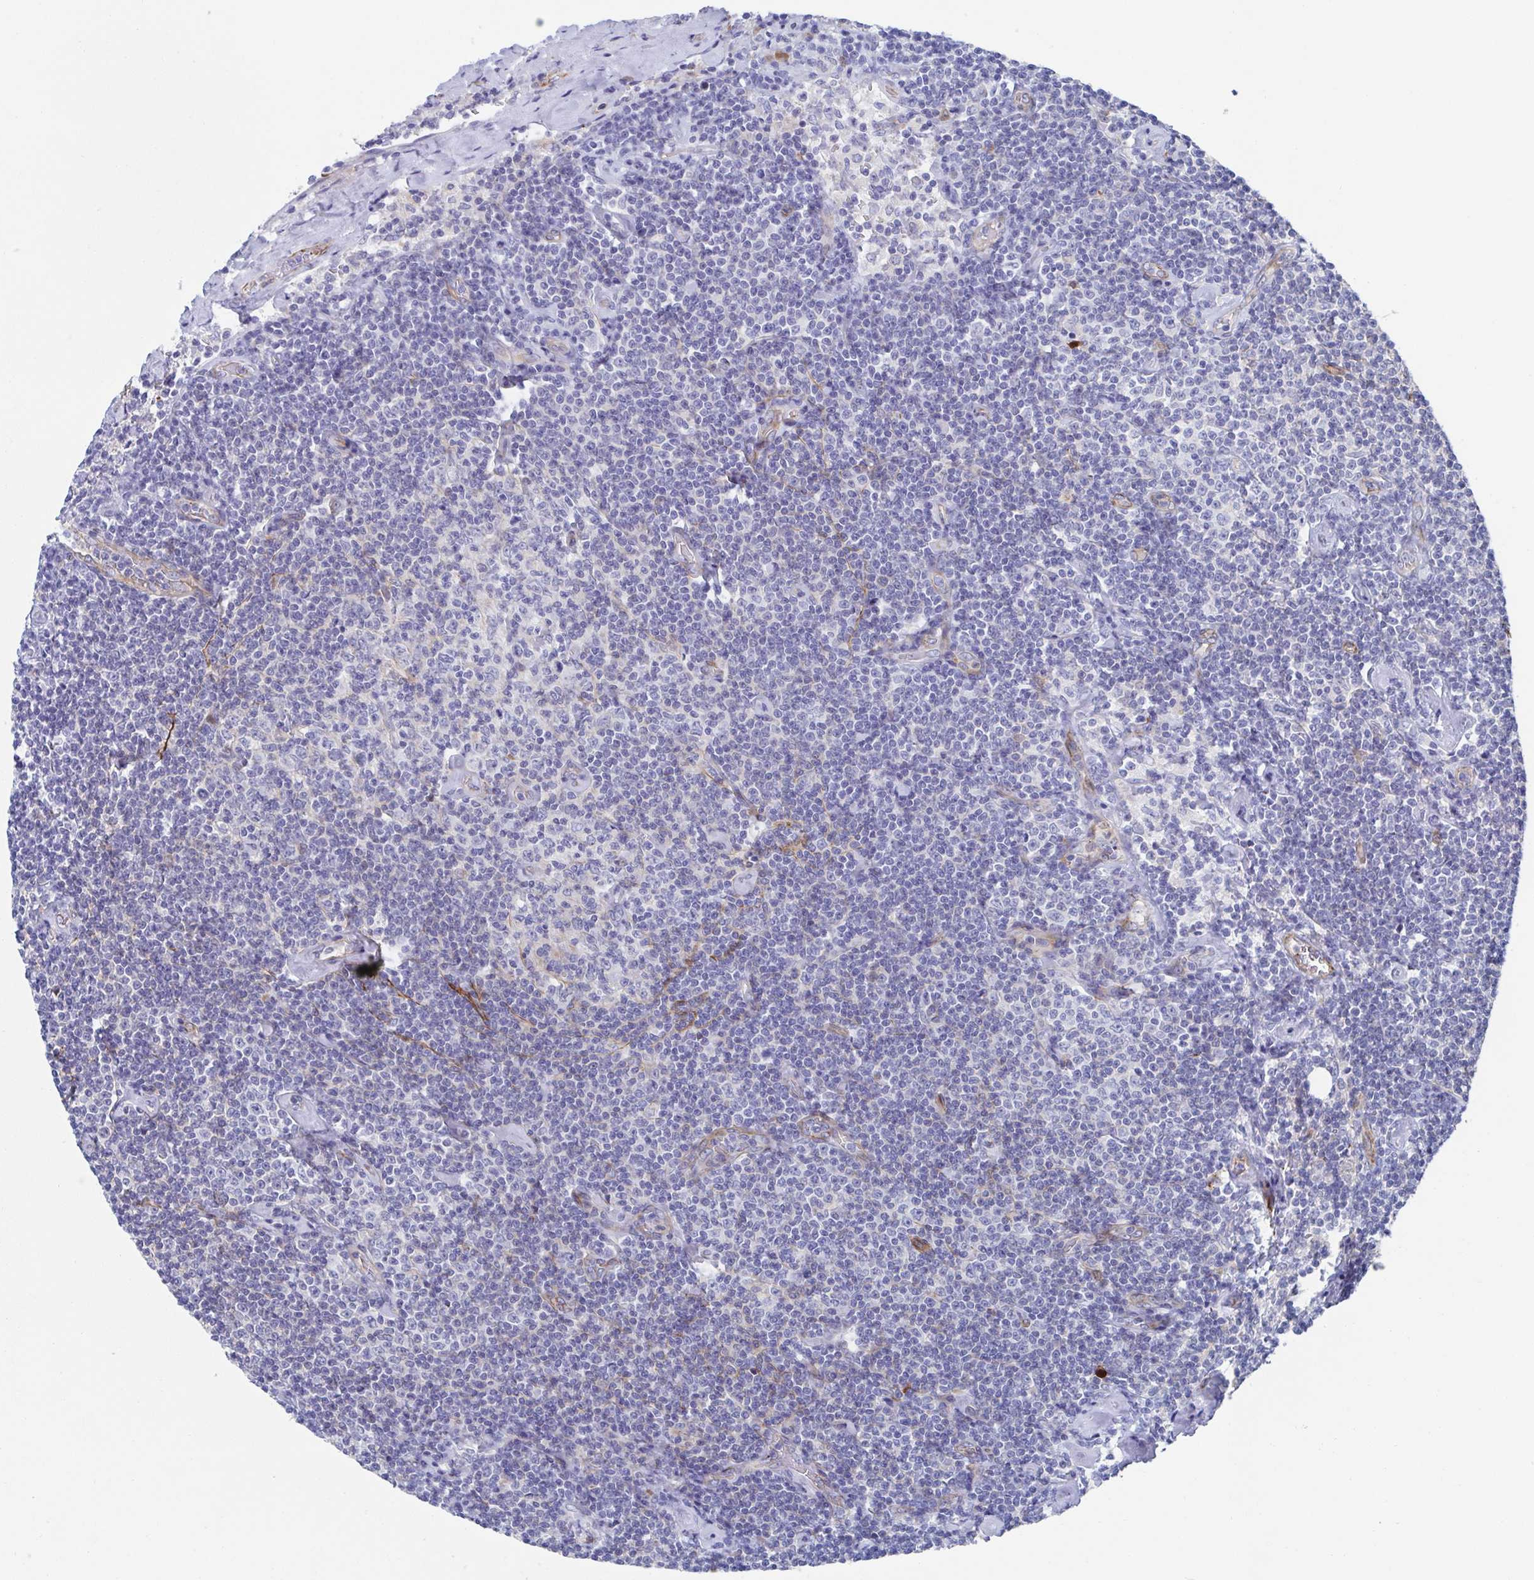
{"staining": {"intensity": "negative", "quantity": "none", "location": "none"}, "tissue": "lymphoma", "cell_type": "Tumor cells", "image_type": "cancer", "snomed": [{"axis": "morphology", "description": "Malignant lymphoma, non-Hodgkin's type, Low grade"}, {"axis": "topography", "description": "Lymph node"}], "caption": "Immunohistochemical staining of human low-grade malignant lymphoma, non-Hodgkin's type exhibits no significant staining in tumor cells.", "gene": "KLC3", "patient": {"sex": "male", "age": 81}}